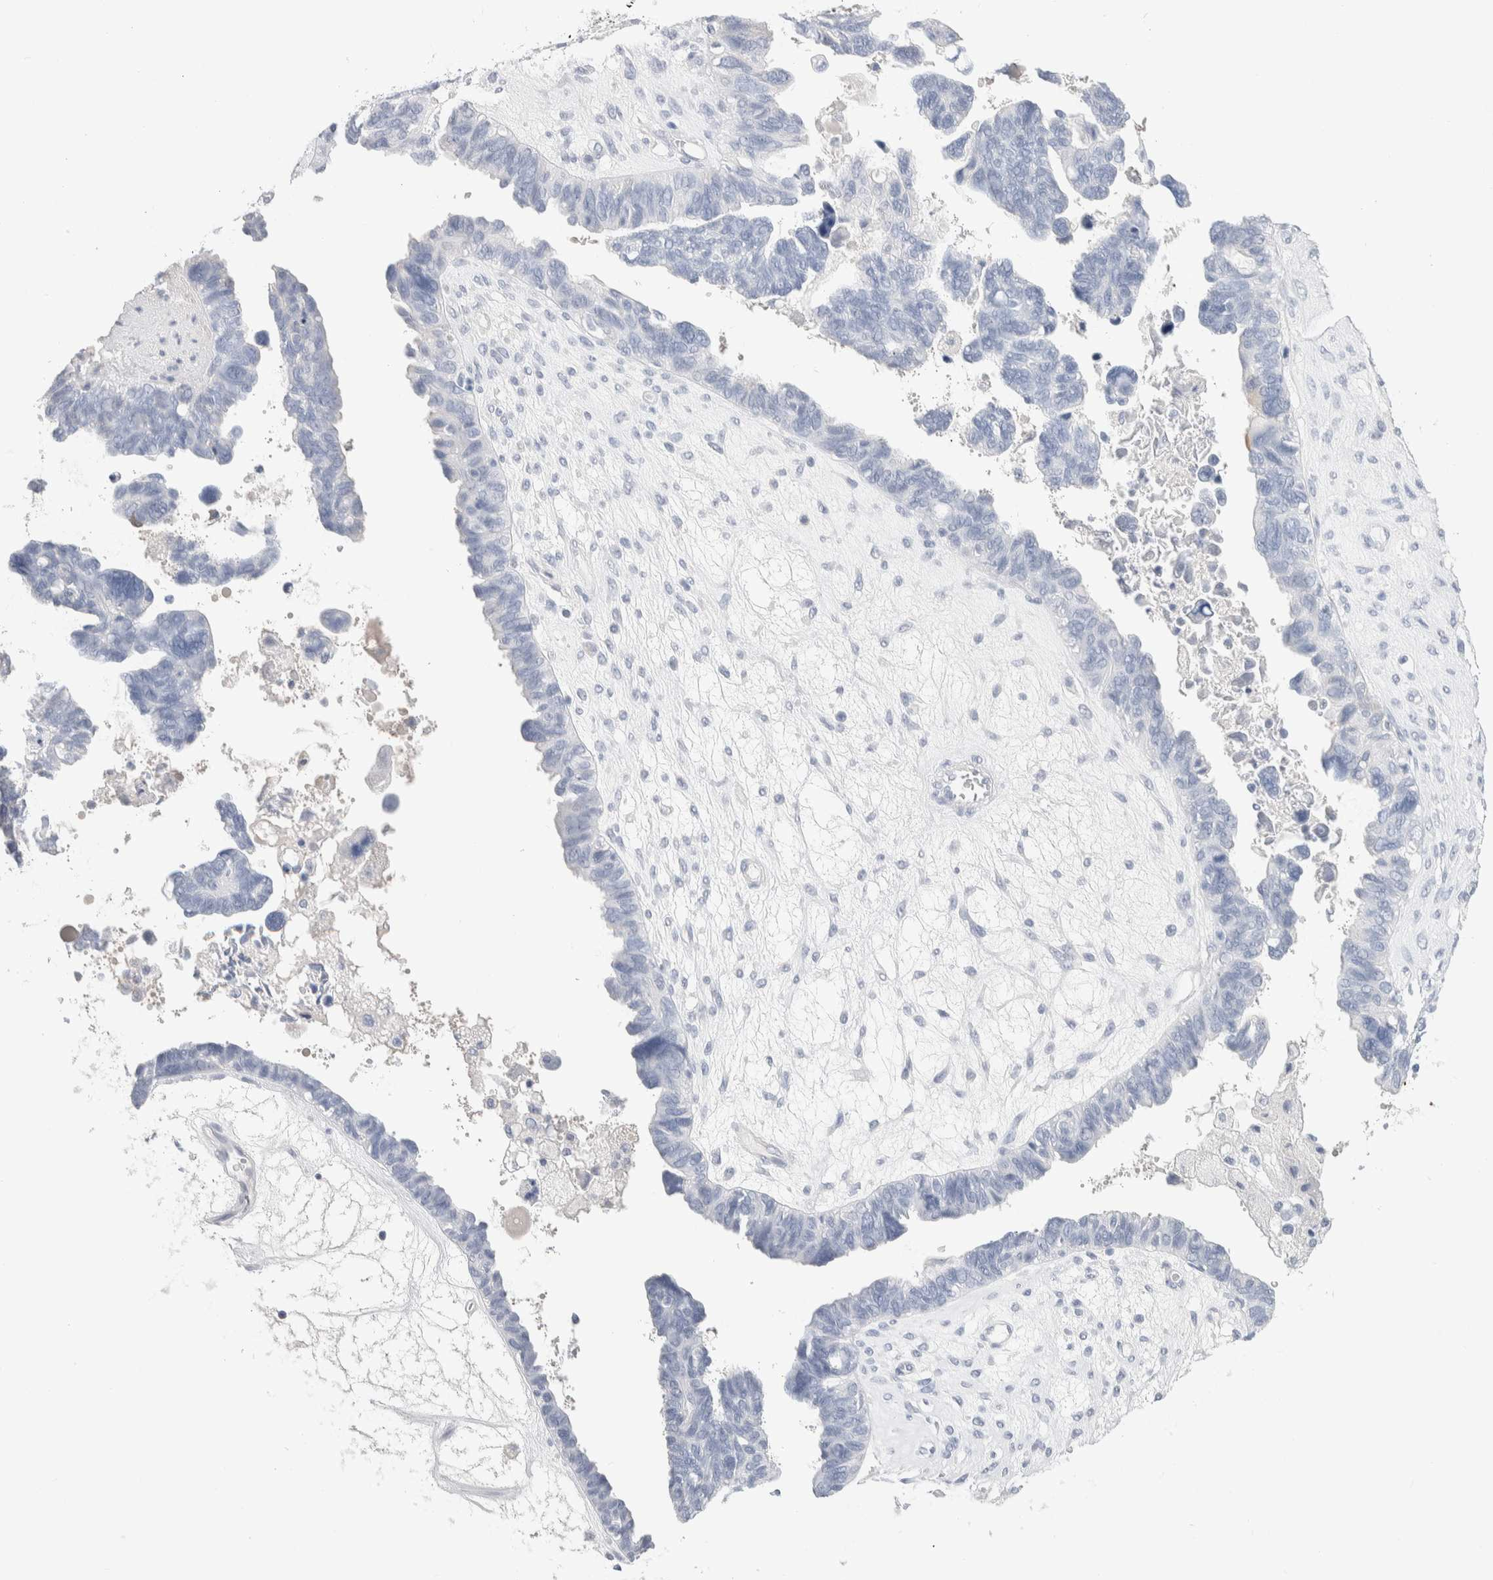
{"staining": {"intensity": "negative", "quantity": "none", "location": "none"}, "tissue": "ovarian cancer", "cell_type": "Tumor cells", "image_type": "cancer", "snomed": [{"axis": "morphology", "description": "Cystadenocarcinoma, serous, NOS"}, {"axis": "topography", "description": "Ovary"}], "caption": "DAB immunohistochemical staining of human ovarian cancer exhibits no significant positivity in tumor cells.", "gene": "GDA", "patient": {"sex": "female", "age": 79}}